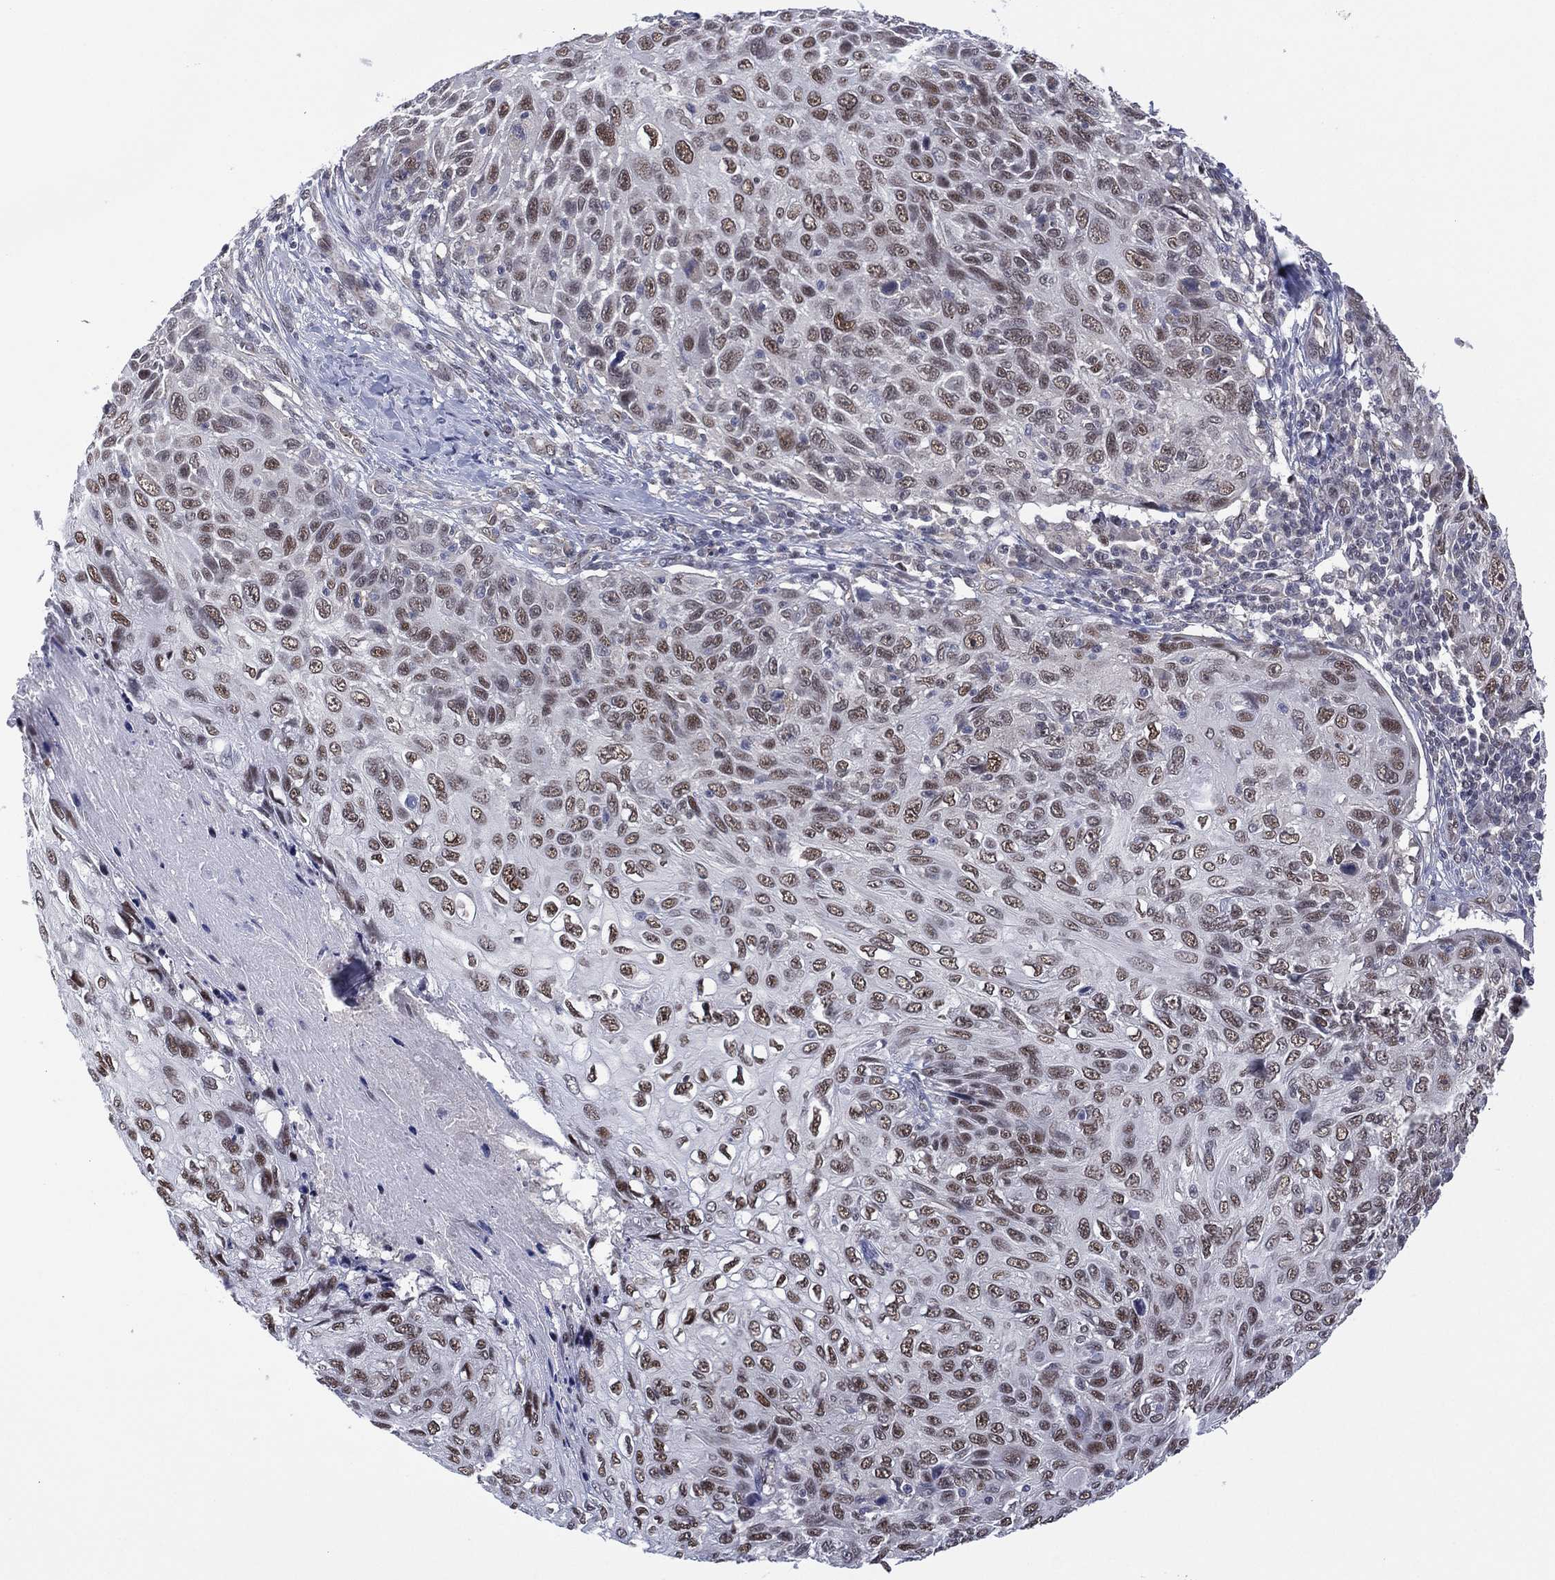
{"staining": {"intensity": "moderate", "quantity": "<25%", "location": "nuclear"}, "tissue": "skin cancer", "cell_type": "Tumor cells", "image_type": "cancer", "snomed": [{"axis": "morphology", "description": "Squamous cell carcinoma, NOS"}, {"axis": "topography", "description": "Skin"}], "caption": "DAB immunohistochemical staining of skin squamous cell carcinoma exhibits moderate nuclear protein positivity in approximately <25% of tumor cells.", "gene": "GSE1", "patient": {"sex": "male", "age": 92}}